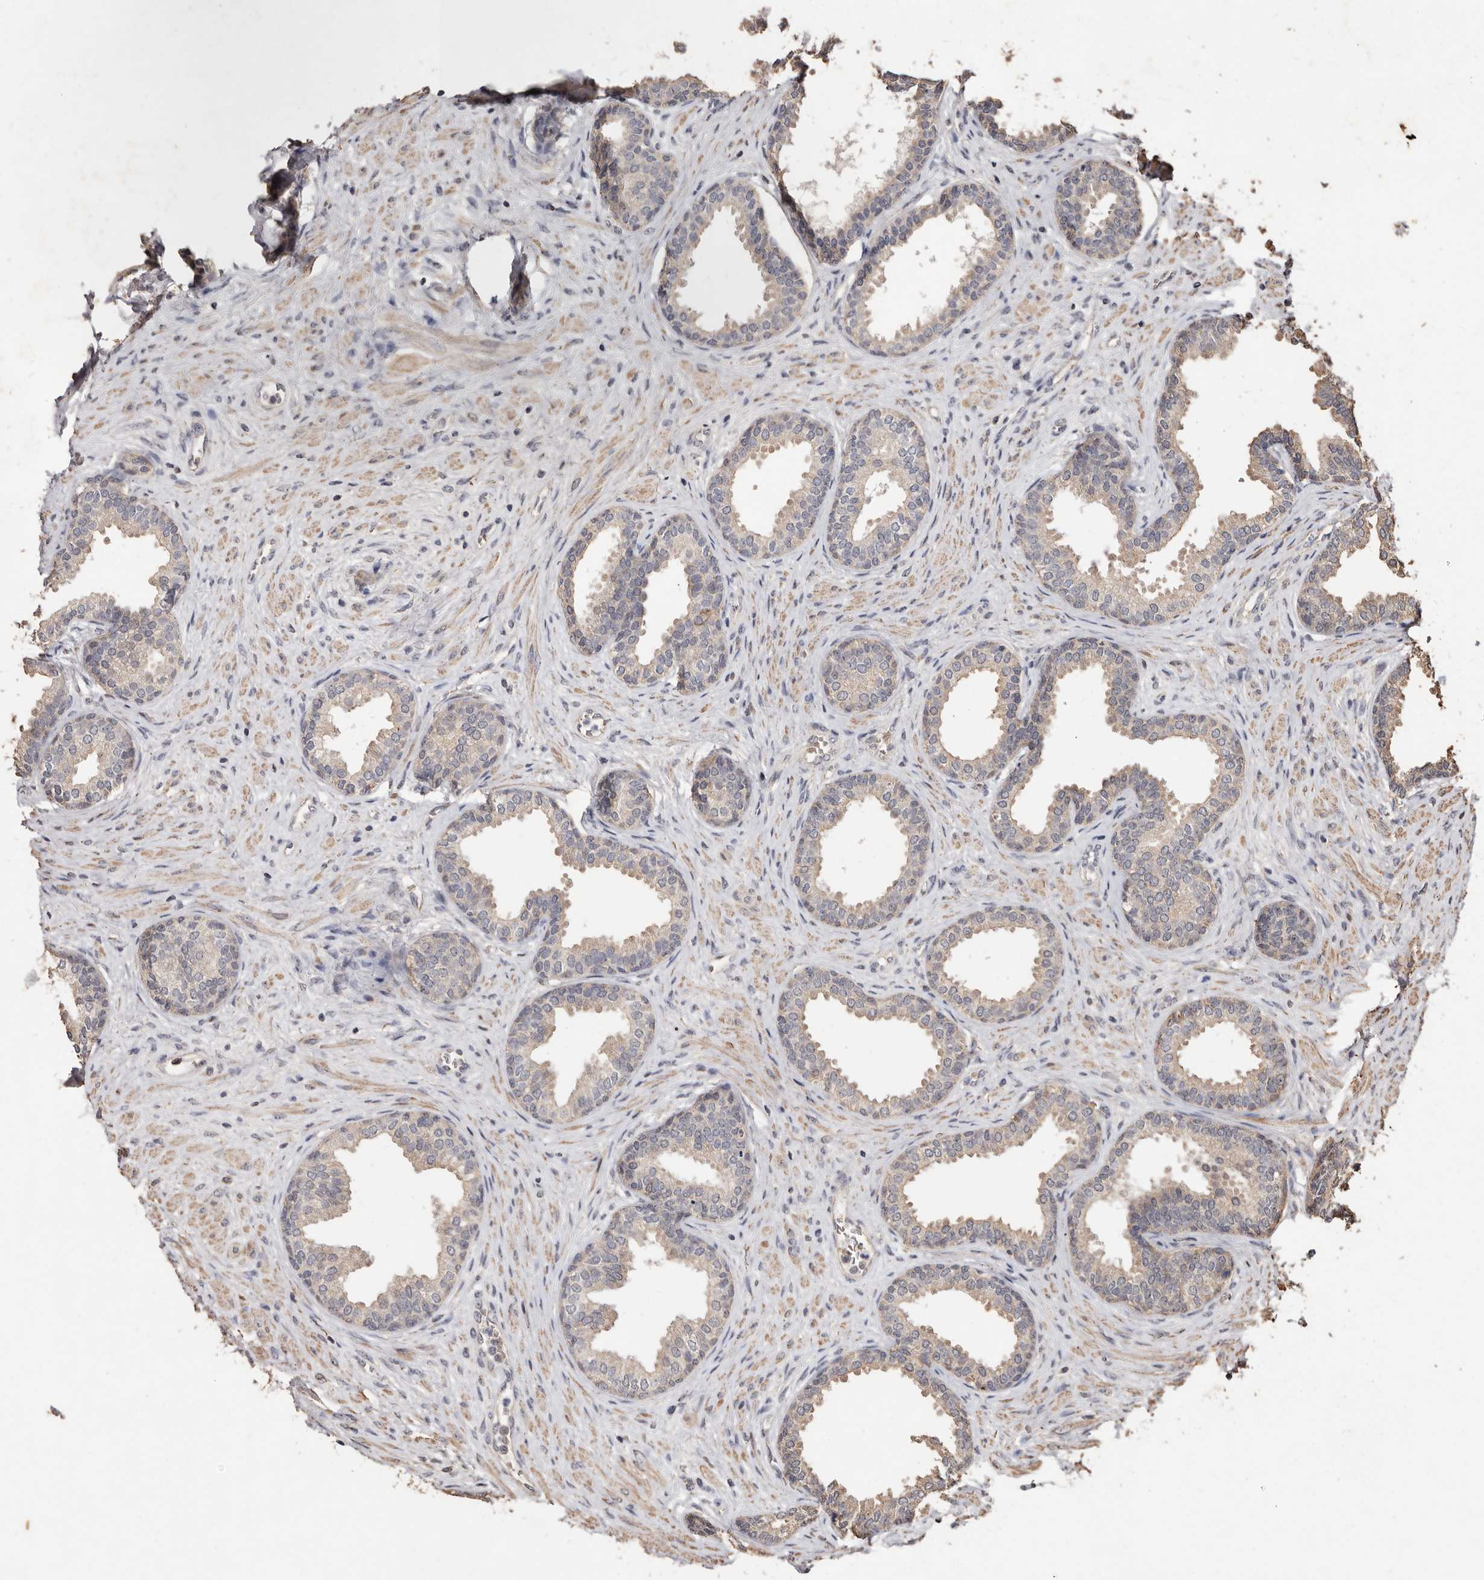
{"staining": {"intensity": "moderate", "quantity": "25%-75%", "location": "cytoplasmic/membranous"}, "tissue": "prostate", "cell_type": "Glandular cells", "image_type": "normal", "snomed": [{"axis": "morphology", "description": "Normal tissue, NOS"}, {"axis": "topography", "description": "Prostate"}], "caption": "Immunohistochemical staining of benign human prostate reveals moderate cytoplasmic/membranous protein staining in about 25%-75% of glandular cells. (DAB IHC, brown staining for protein, blue staining for nuclei).", "gene": "GRAMD2A", "patient": {"sex": "male", "age": 76}}